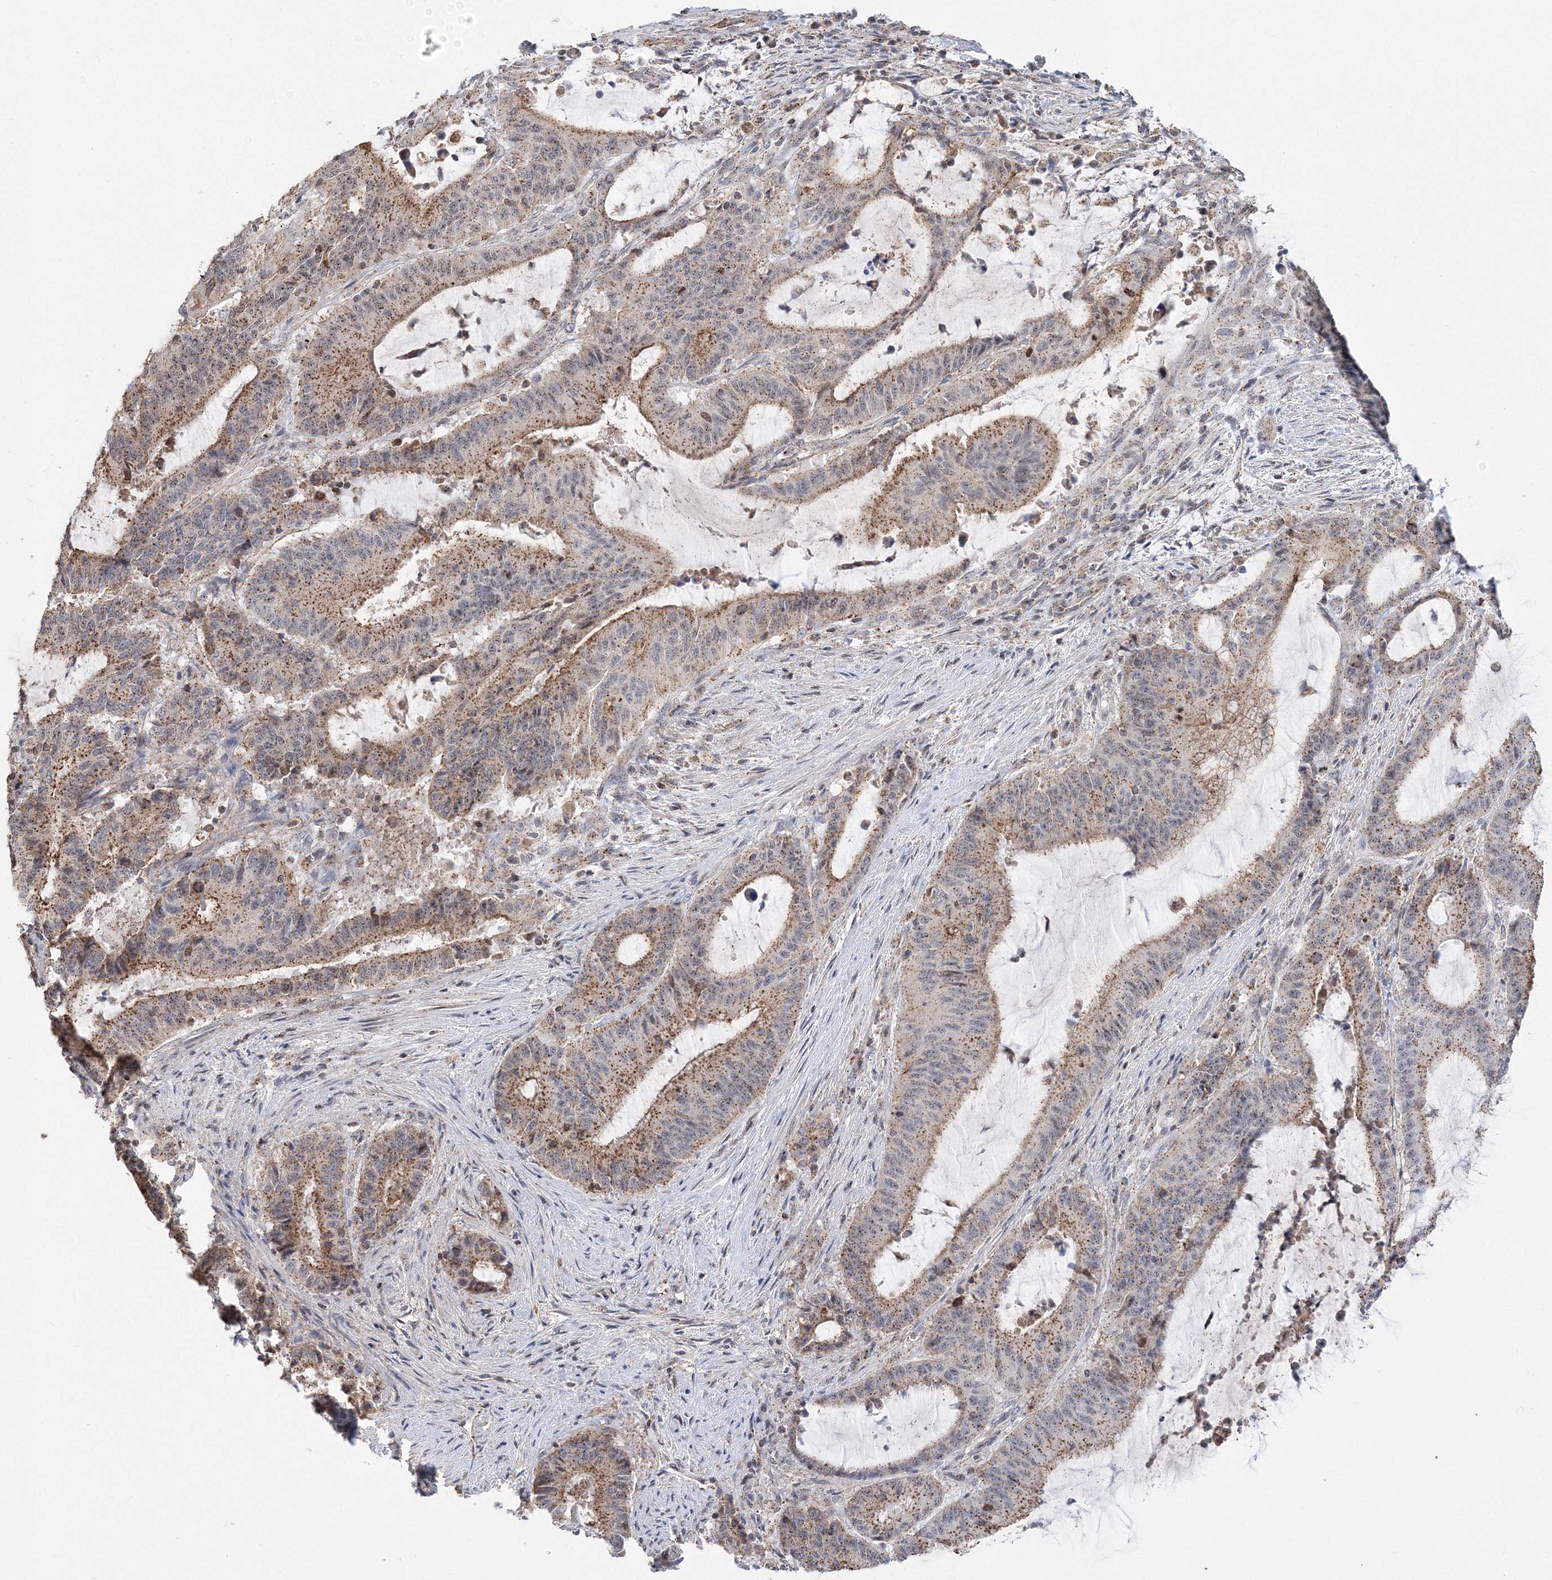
{"staining": {"intensity": "moderate", "quantity": ">75%", "location": "cytoplasmic/membranous"}, "tissue": "liver cancer", "cell_type": "Tumor cells", "image_type": "cancer", "snomed": [{"axis": "morphology", "description": "Normal tissue, NOS"}, {"axis": "morphology", "description": "Cholangiocarcinoma"}, {"axis": "topography", "description": "Liver"}, {"axis": "topography", "description": "Peripheral nerve tissue"}], "caption": "Protein staining of cholangiocarcinoma (liver) tissue demonstrates moderate cytoplasmic/membranous positivity in about >75% of tumor cells.", "gene": "AASDH", "patient": {"sex": "female", "age": 73}}